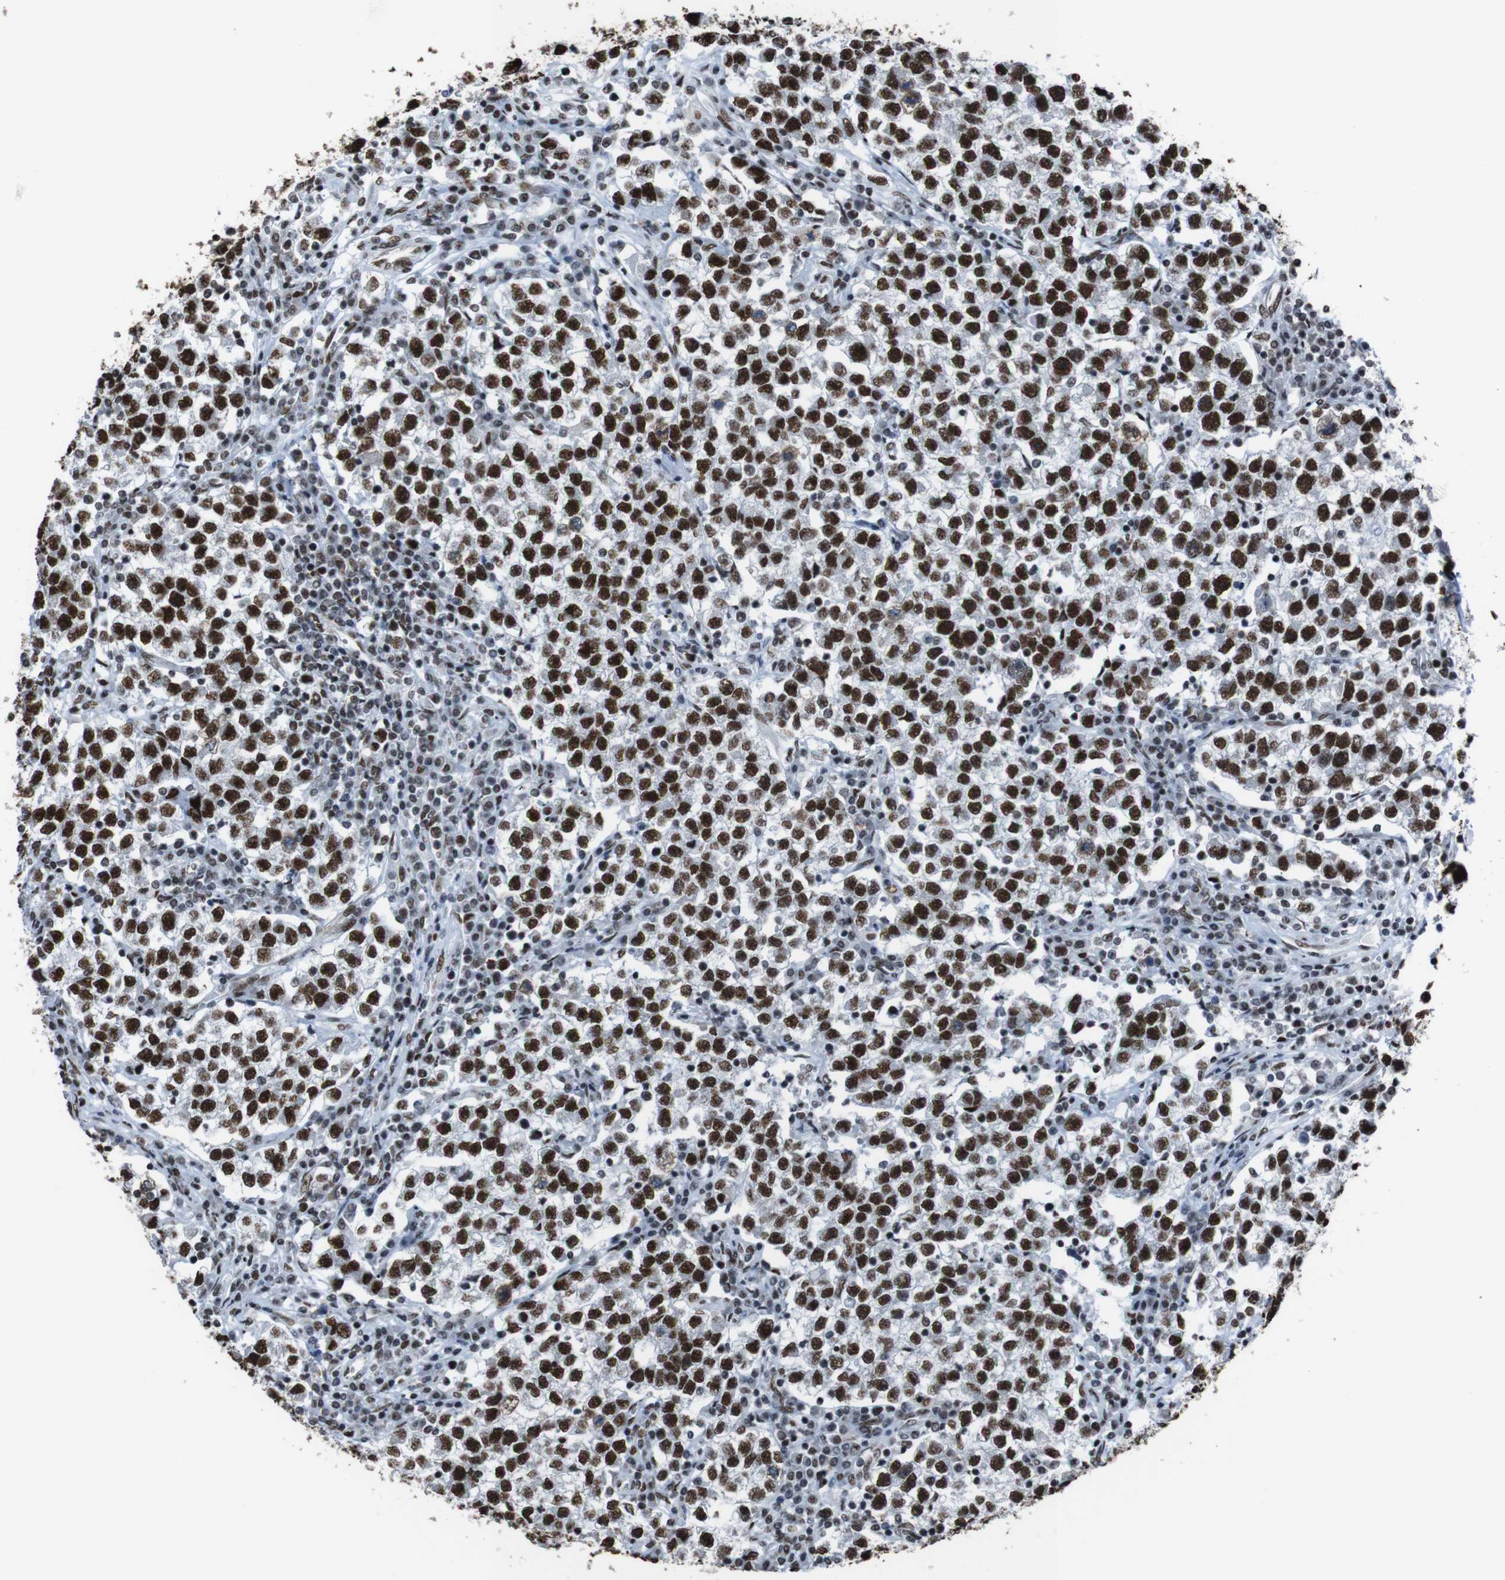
{"staining": {"intensity": "strong", "quantity": ">75%", "location": "nuclear"}, "tissue": "testis cancer", "cell_type": "Tumor cells", "image_type": "cancer", "snomed": [{"axis": "morphology", "description": "Seminoma, NOS"}, {"axis": "topography", "description": "Testis"}], "caption": "Brown immunohistochemical staining in testis seminoma shows strong nuclear positivity in about >75% of tumor cells. The protein is stained brown, and the nuclei are stained in blue (DAB IHC with brightfield microscopy, high magnification).", "gene": "ROMO1", "patient": {"sex": "male", "age": 22}}